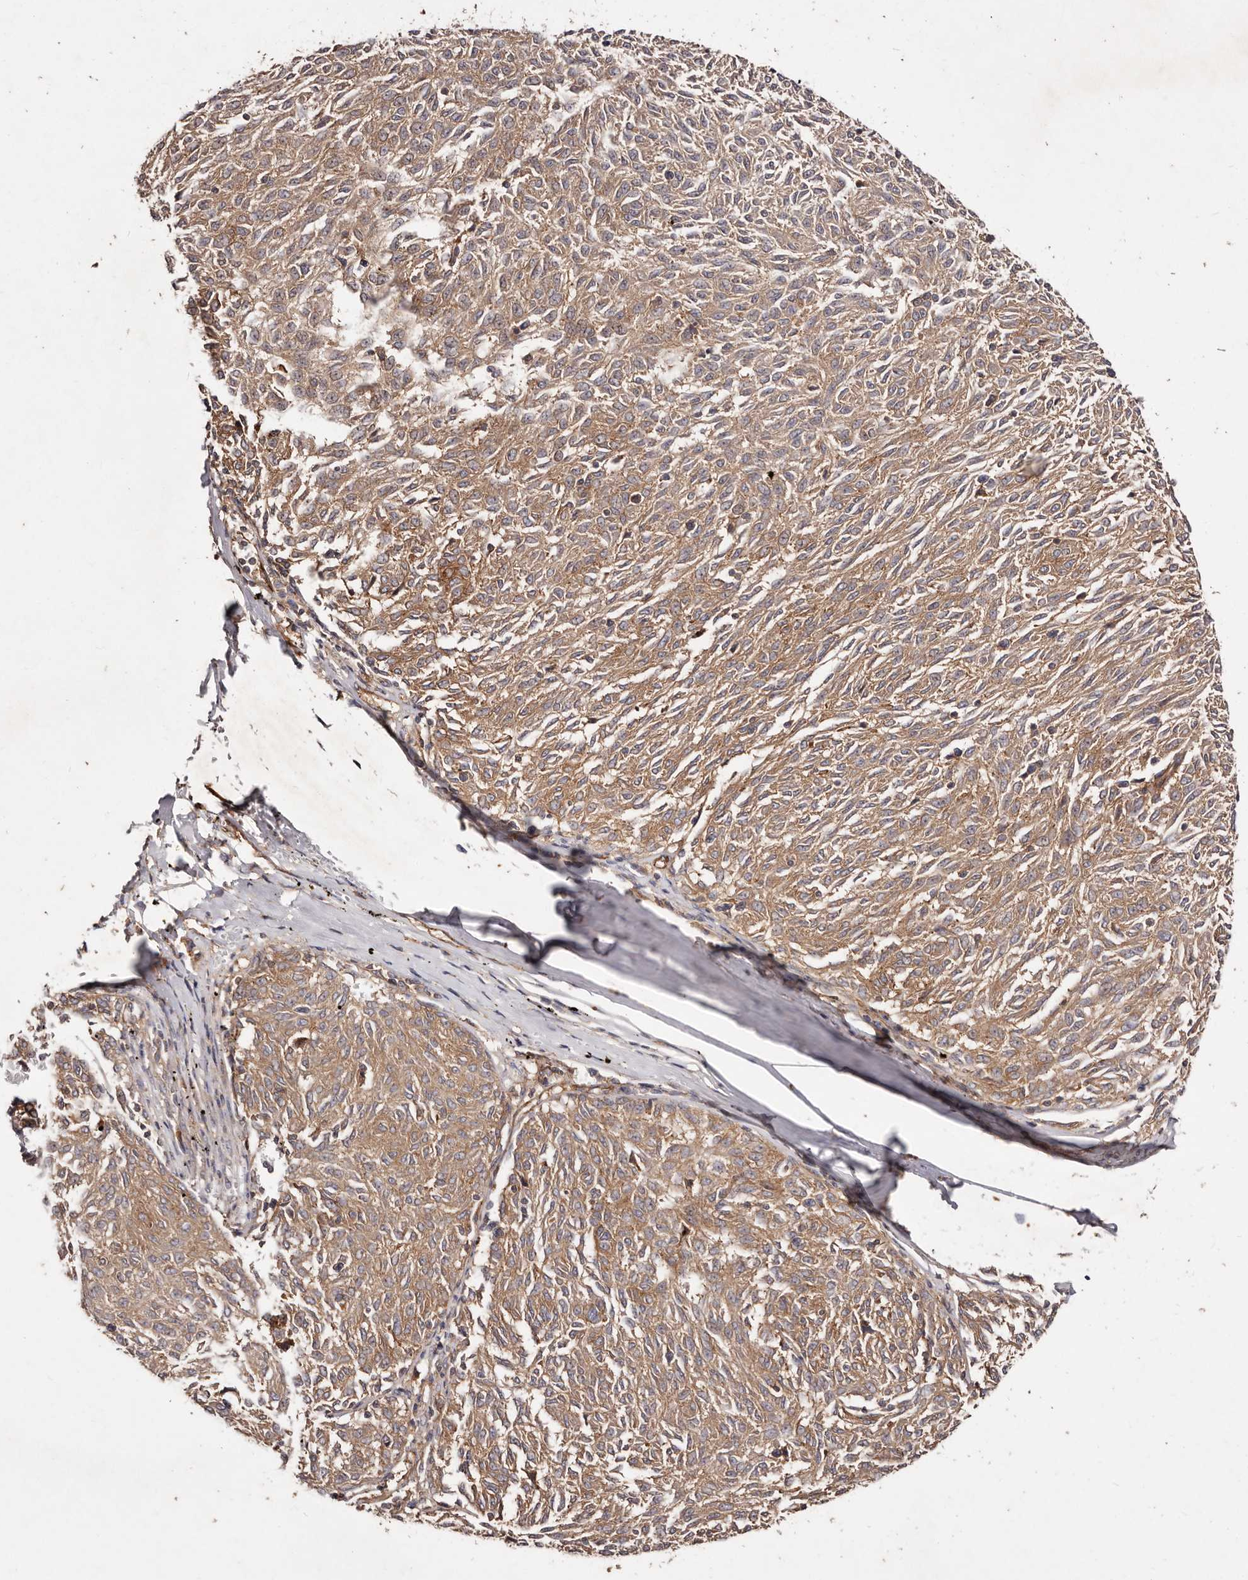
{"staining": {"intensity": "moderate", "quantity": ">75%", "location": "cytoplasmic/membranous"}, "tissue": "melanoma", "cell_type": "Tumor cells", "image_type": "cancer", "snomed": [{"axis": "morphology", "description": "Malignant melanoma, NOS"}, {"axis": "topography", "description": "Skin"}], "caption": "Immunohistochemical staining of malignant melanoma reveals medium levels of moderate cytoplasmic/membranous protein staining in approximately >75% of tumor cells. (DAB (3,3'-diaminobenzidine) IHC with brightfield microscopy, high magnification).", "gene": "CCL14", "patient": {"sex": "female", "age": 72}}